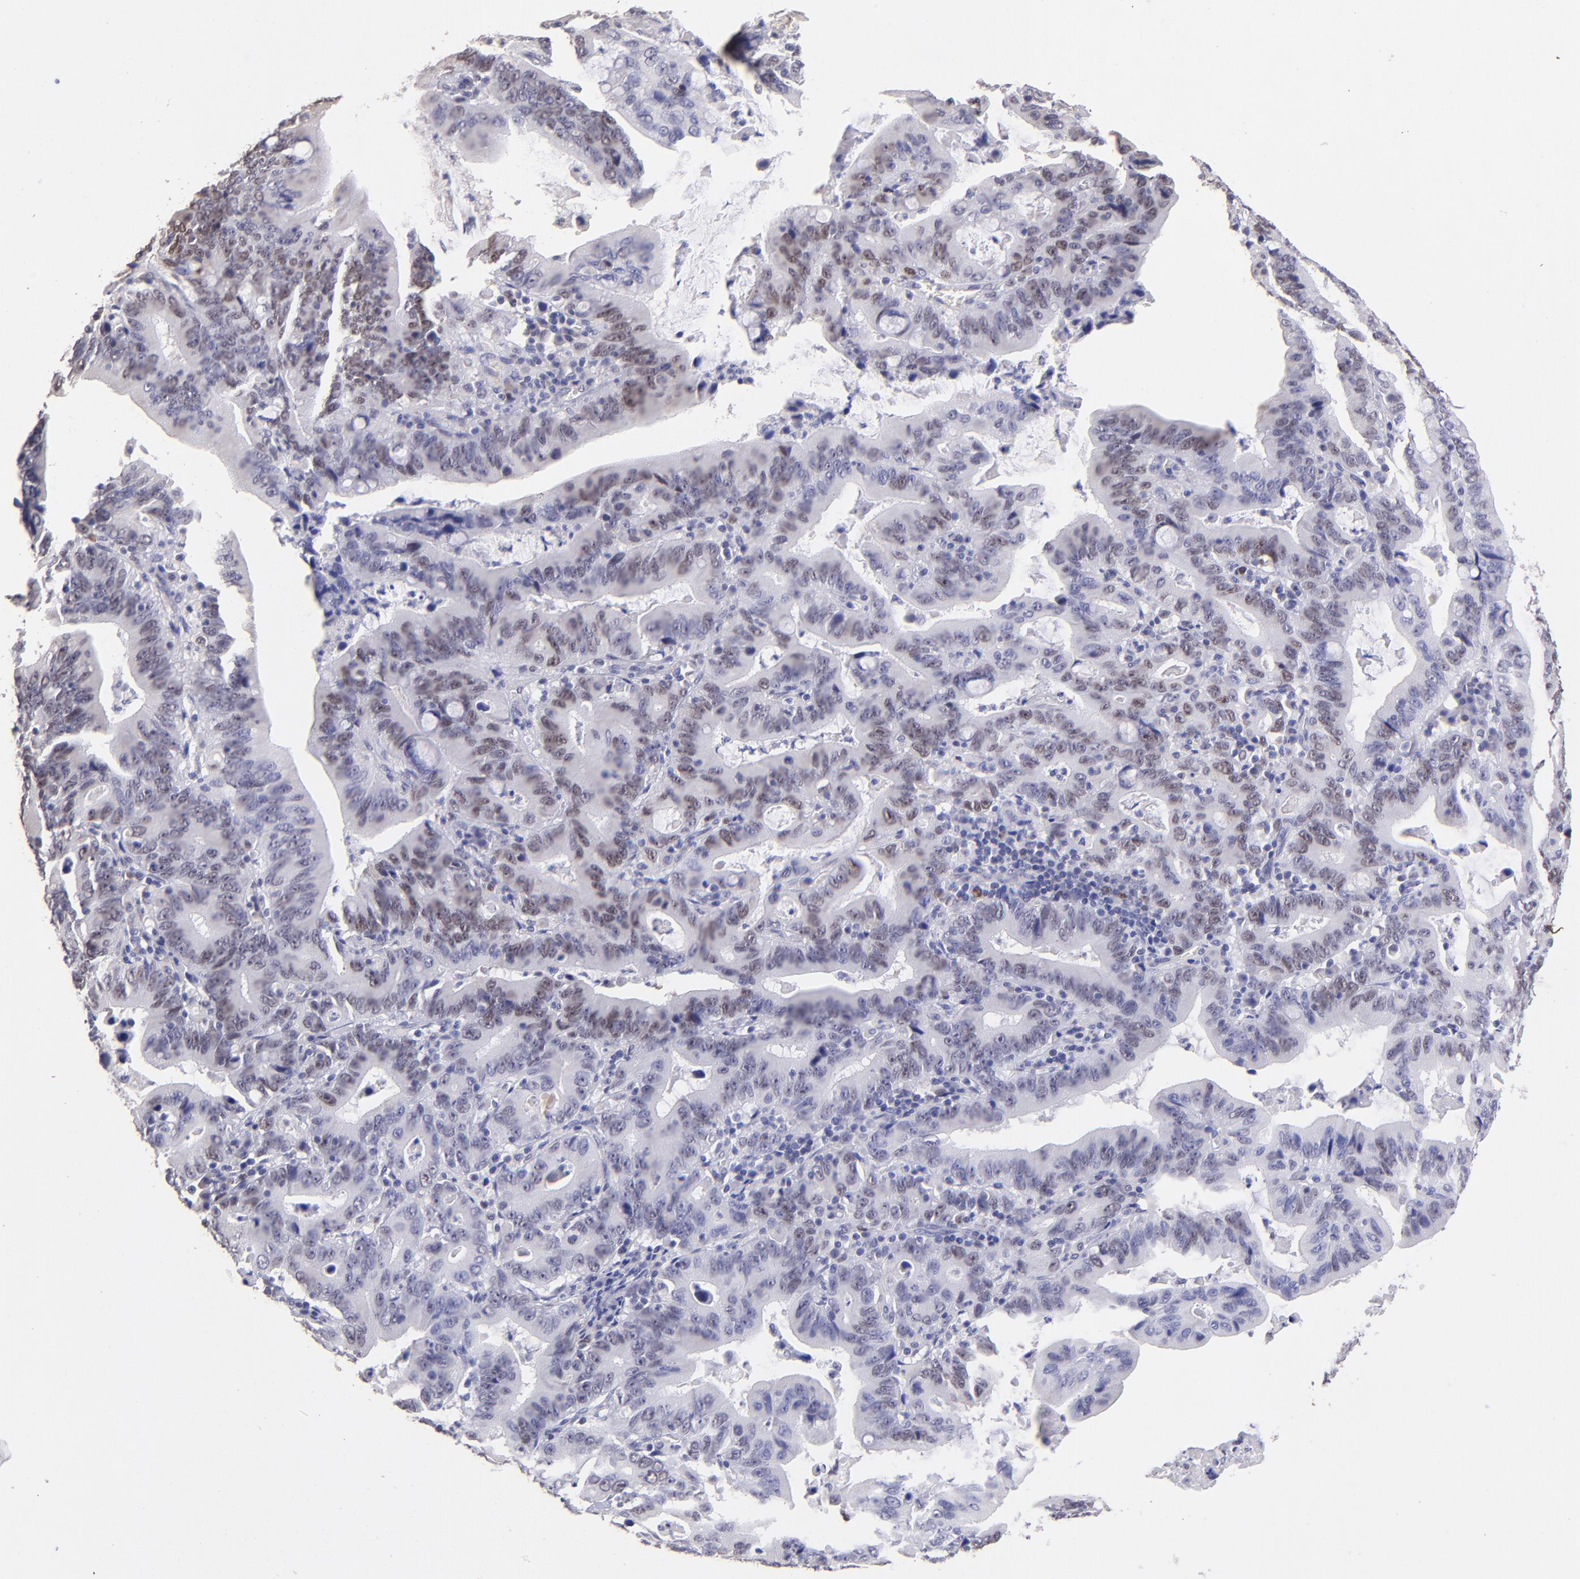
{"staining": {"intensity": "weak", "quantity": "25%-75%", "location": "nuclear"}, "tissue": "stomach cancer", "cell_type": "Tumor cells", "image_type": "cancer", "snomed": [{"axis": "morphology", "description": "Adenocarcinoma, NOS"}, {"axis": "topography", "description": "Stomach, upper"}], "caption": "A micrograph of human stomach cancer stained for a protein shows weak nuclear brown staining in tumor cells.", "gene": "DNMT1", "patient": {"sex": "male", "age": 63}}